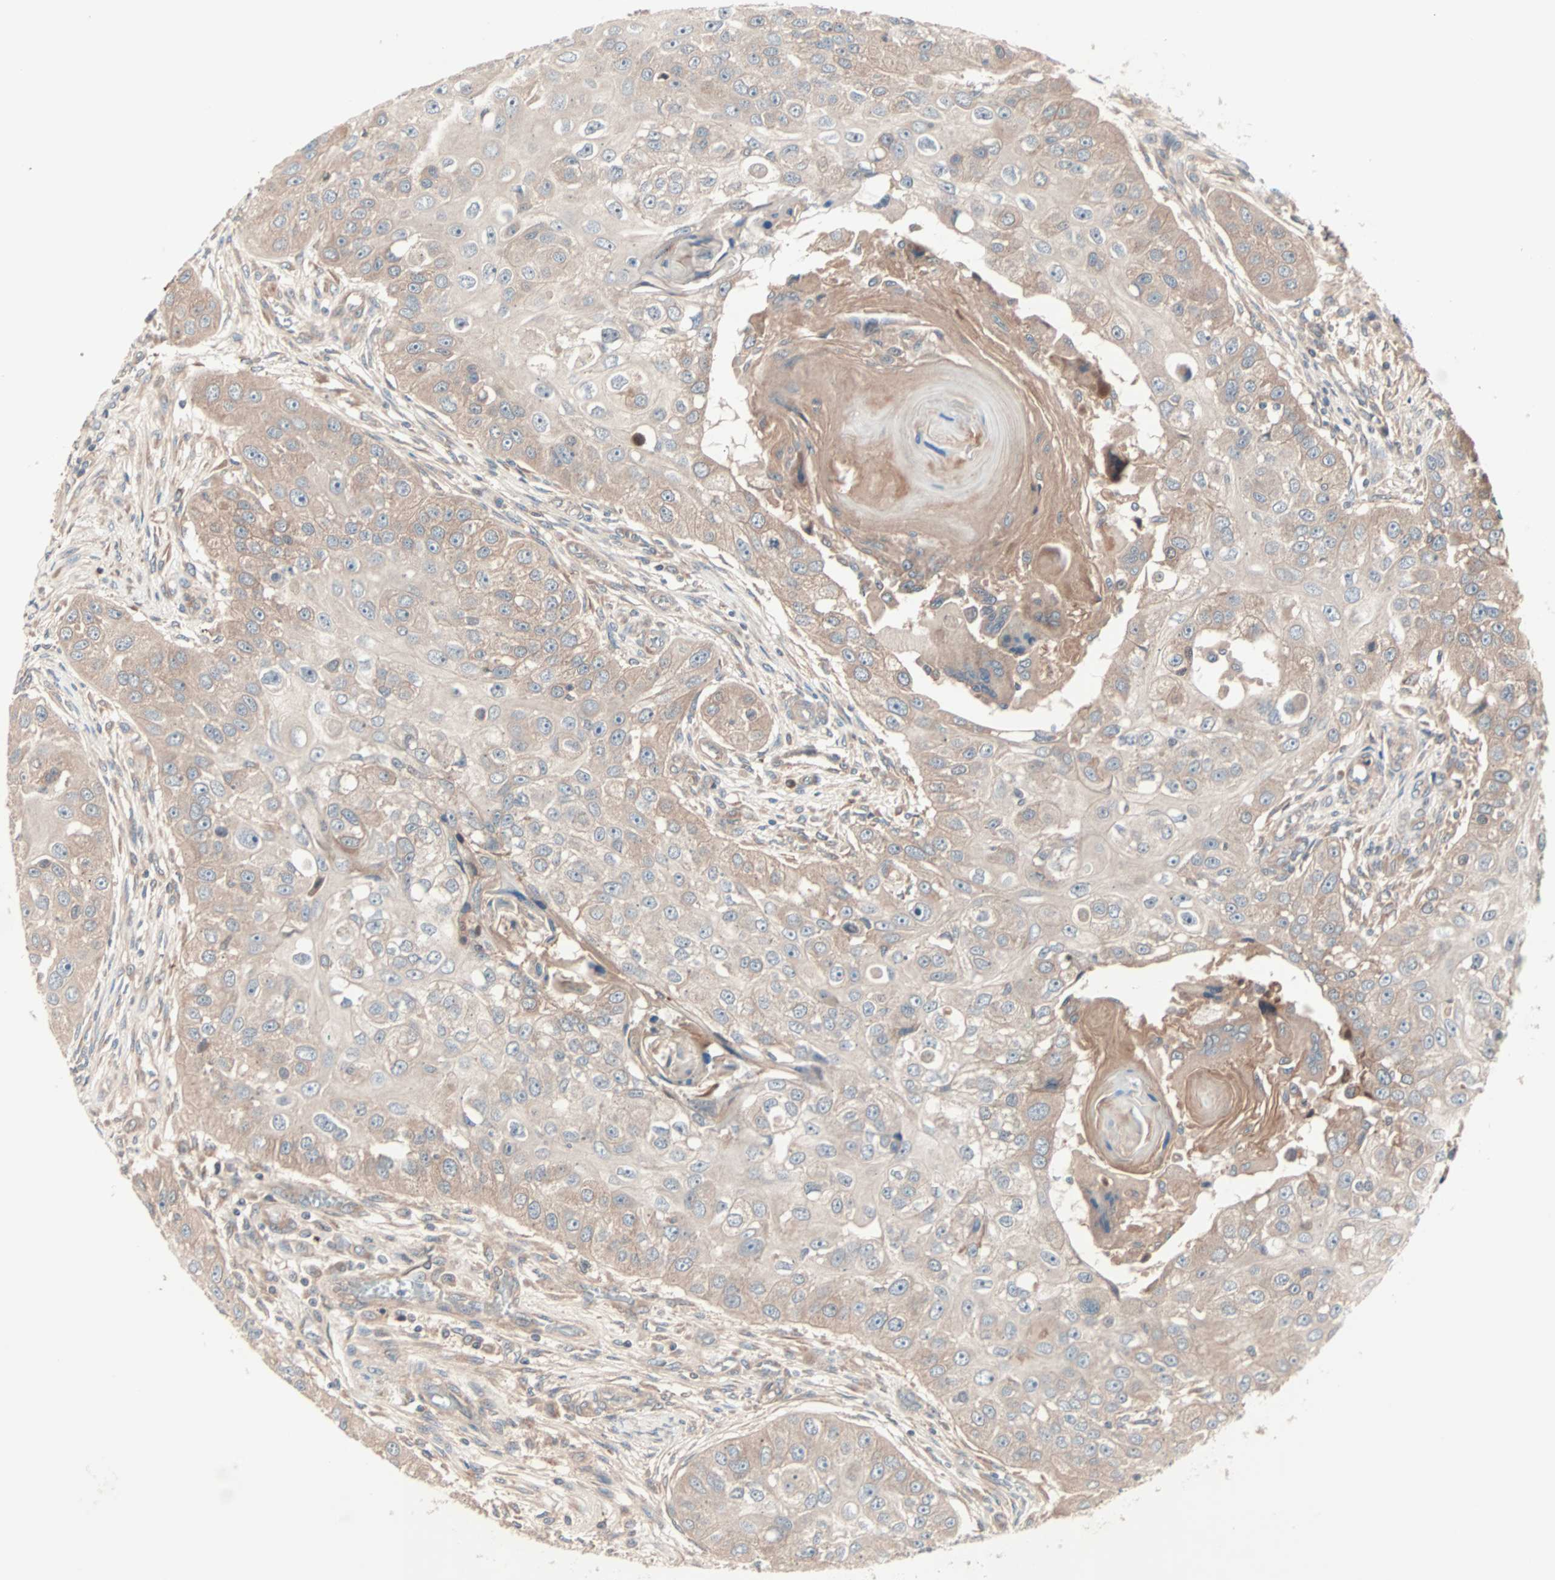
{"staining": {"intensity": "weak", "quantity": ">75%", "location": "cytoplasmic/membranous"}, "tissue": "head and neck cancer", "cell_type": "Tumor cells", "image_type": "cancer", "snomed": [{"axis": "morphology", "description": "Normal tissue, NOS"}, {"axis": "morphology", "description": "Squamous cell carcinoma, NOS"}, {"axis": "topography", "description": "Skeletal muscle"}, {"axis": "topography", "description": "Head-Neck"}], "caption": "Head and neck squamous cell carcinoma stained for a protein demonstrates weak cytoplasmic/membranous positivity in tumor cells.", "gene": "CAD", "patient": {"sex": "male", "age": 51}}